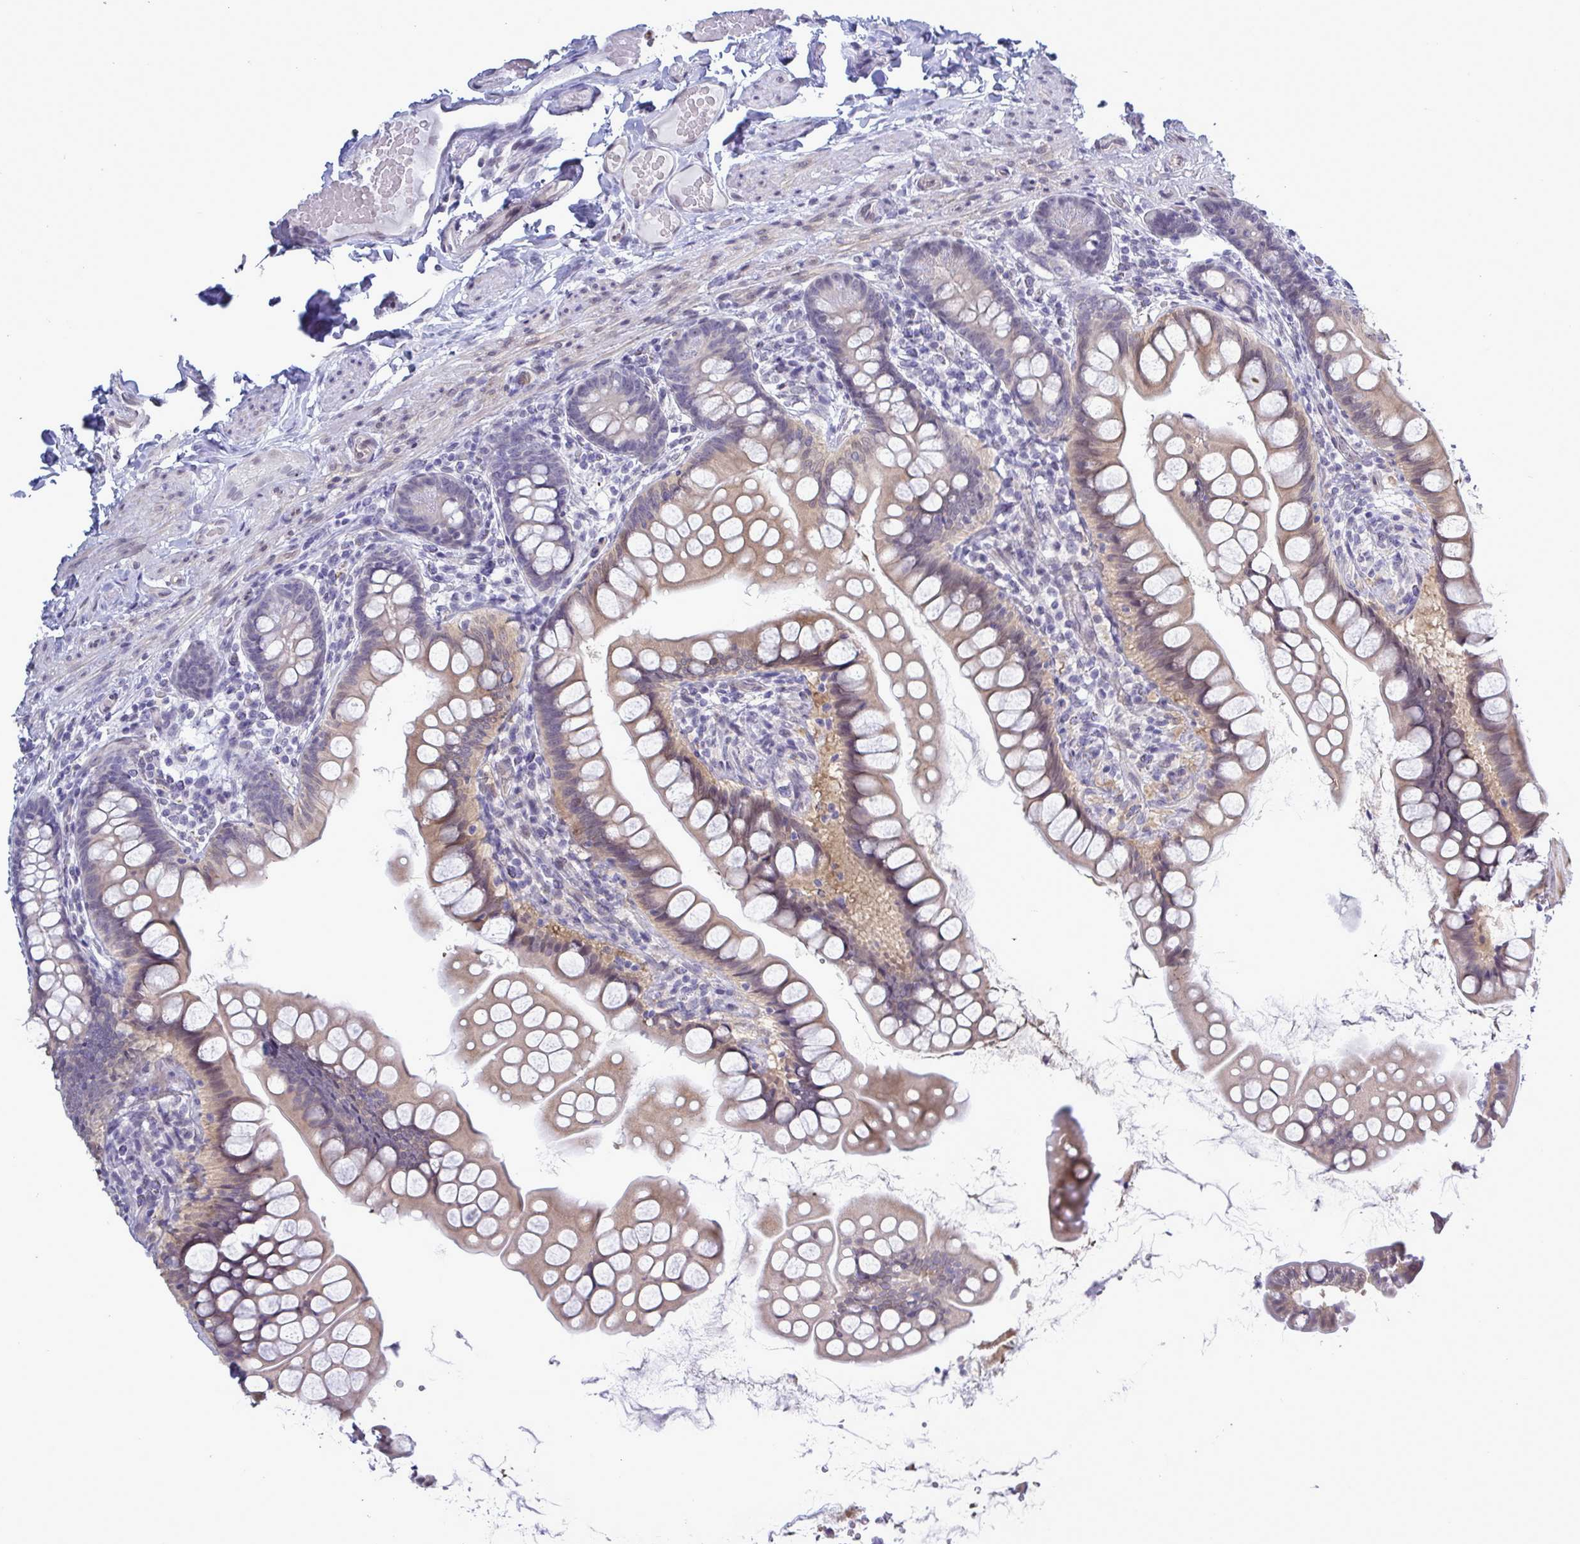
{"staining": {"intensity": "weak", "quantity": "25%-75%", "location": "cytoplasmic/membranous"}, "tissue": "small intestine", "cell_type": "Glandular cells", "image_type": "normal", "snomed": [{"axis": "morphology", "description": "Normal tissue, NOS"}, {"axis": "topography", "description": "Small intestine"}], "caption": "Glandular cells display low levels of weak cytoplasmic/membranous staining in about 25%-75% of cells in benign small intestine. The staining was performed using DAB to visualize the protein expression in brown, while the nuclei were stained in blue with hematoxylin (Magnification: 20x).", "gene": "MFSD4A", "patient": {"sex": "male", "age": 70}}